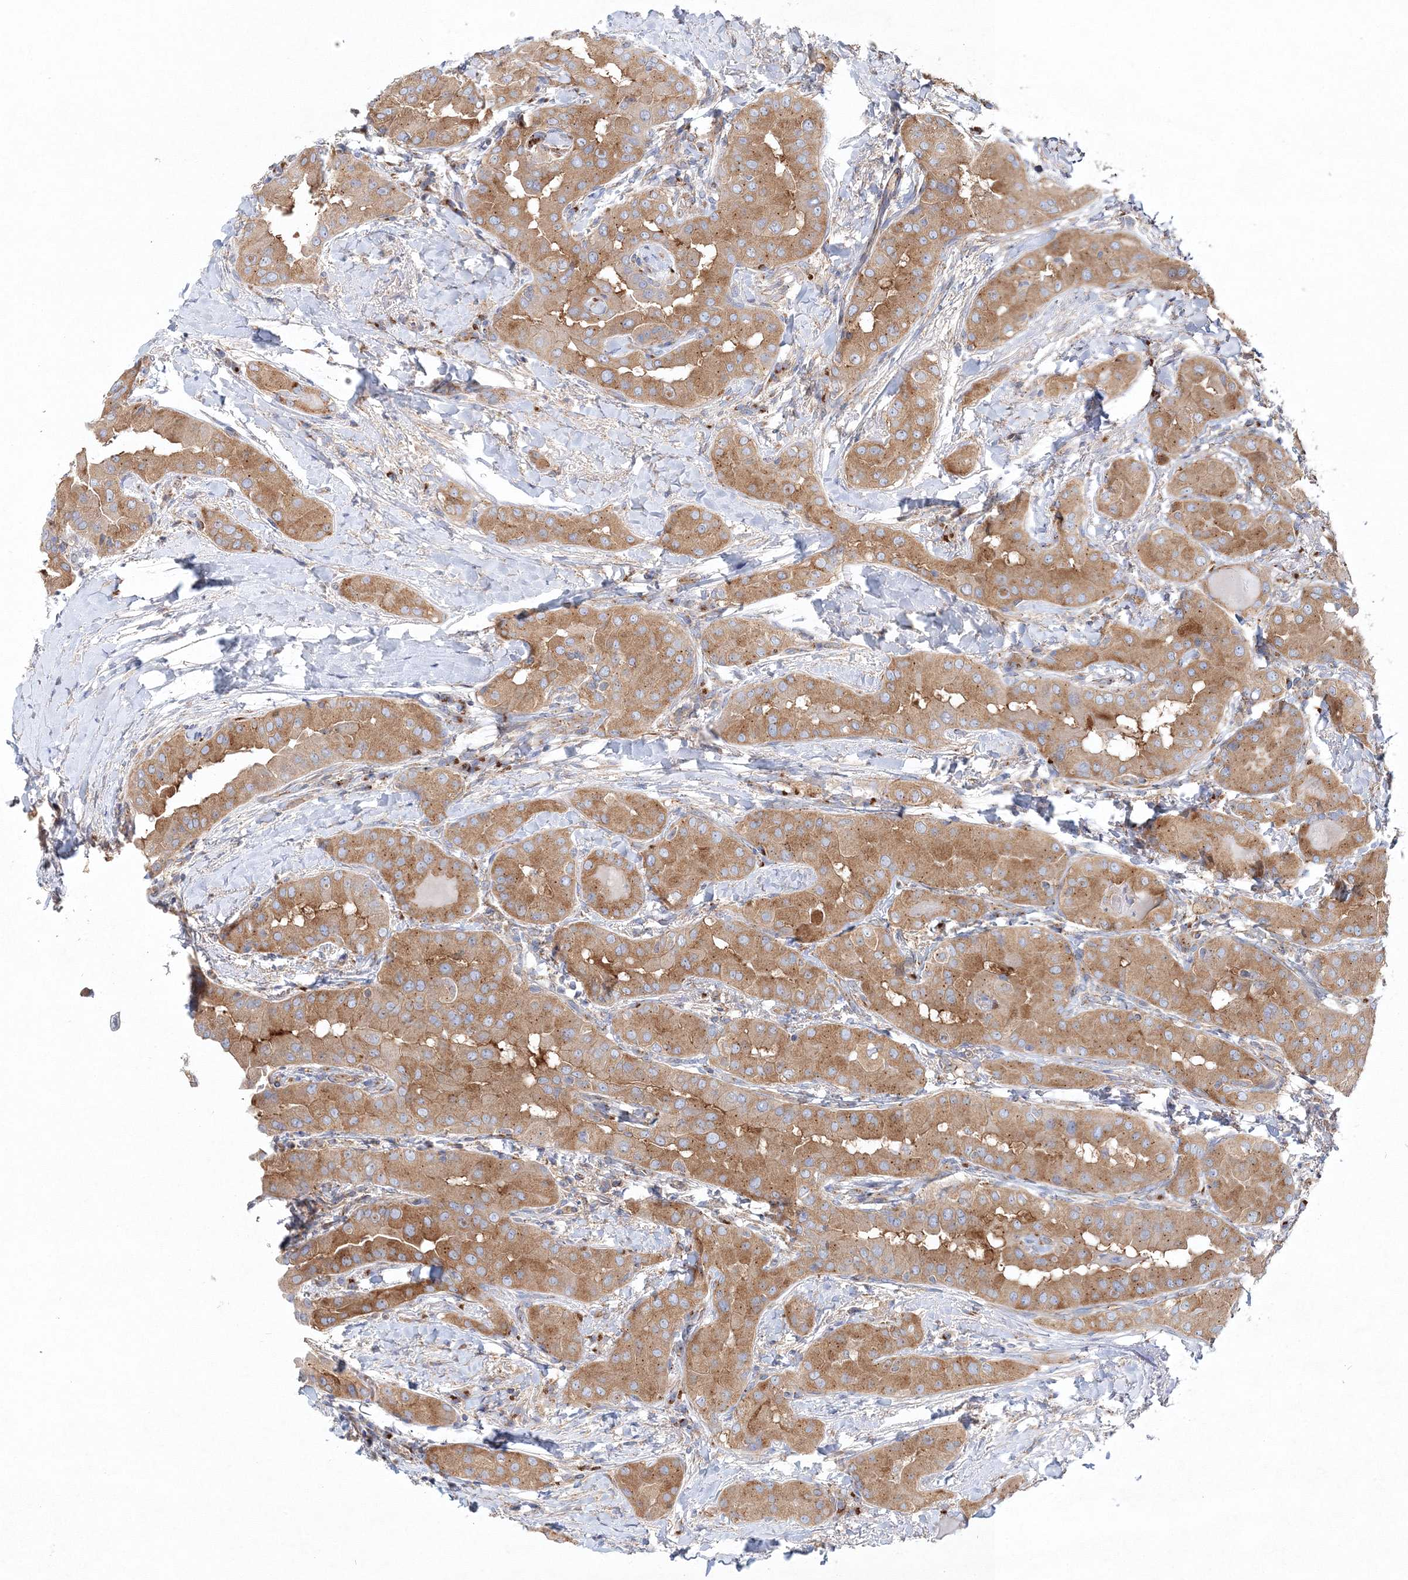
{"staining": {"intensity": "moderate", "quantity": ">75%", "location": "cytoplasmic/membranous"}, "tissue": "thyroid cancer", "cell_type": "Tumor cells", "image_type": "cancer", "snomed": [{"axis": "morphology", "description": "Papillary adenocarcinoma, NOS"}, {"axis": "topography", "description": "Thyroid gland"}], "caption": "This photomicrograph reveals thyroid cancer stained with immunohistochemistry (IHC) to label a protein in brown. The cytoplasmic/membranous of tumor cells show moderate positivity for the protein. Nuclei are counter-stained blue.", "gene": "SEC23IP", "patient": {"sex": "male", "age": 33}}